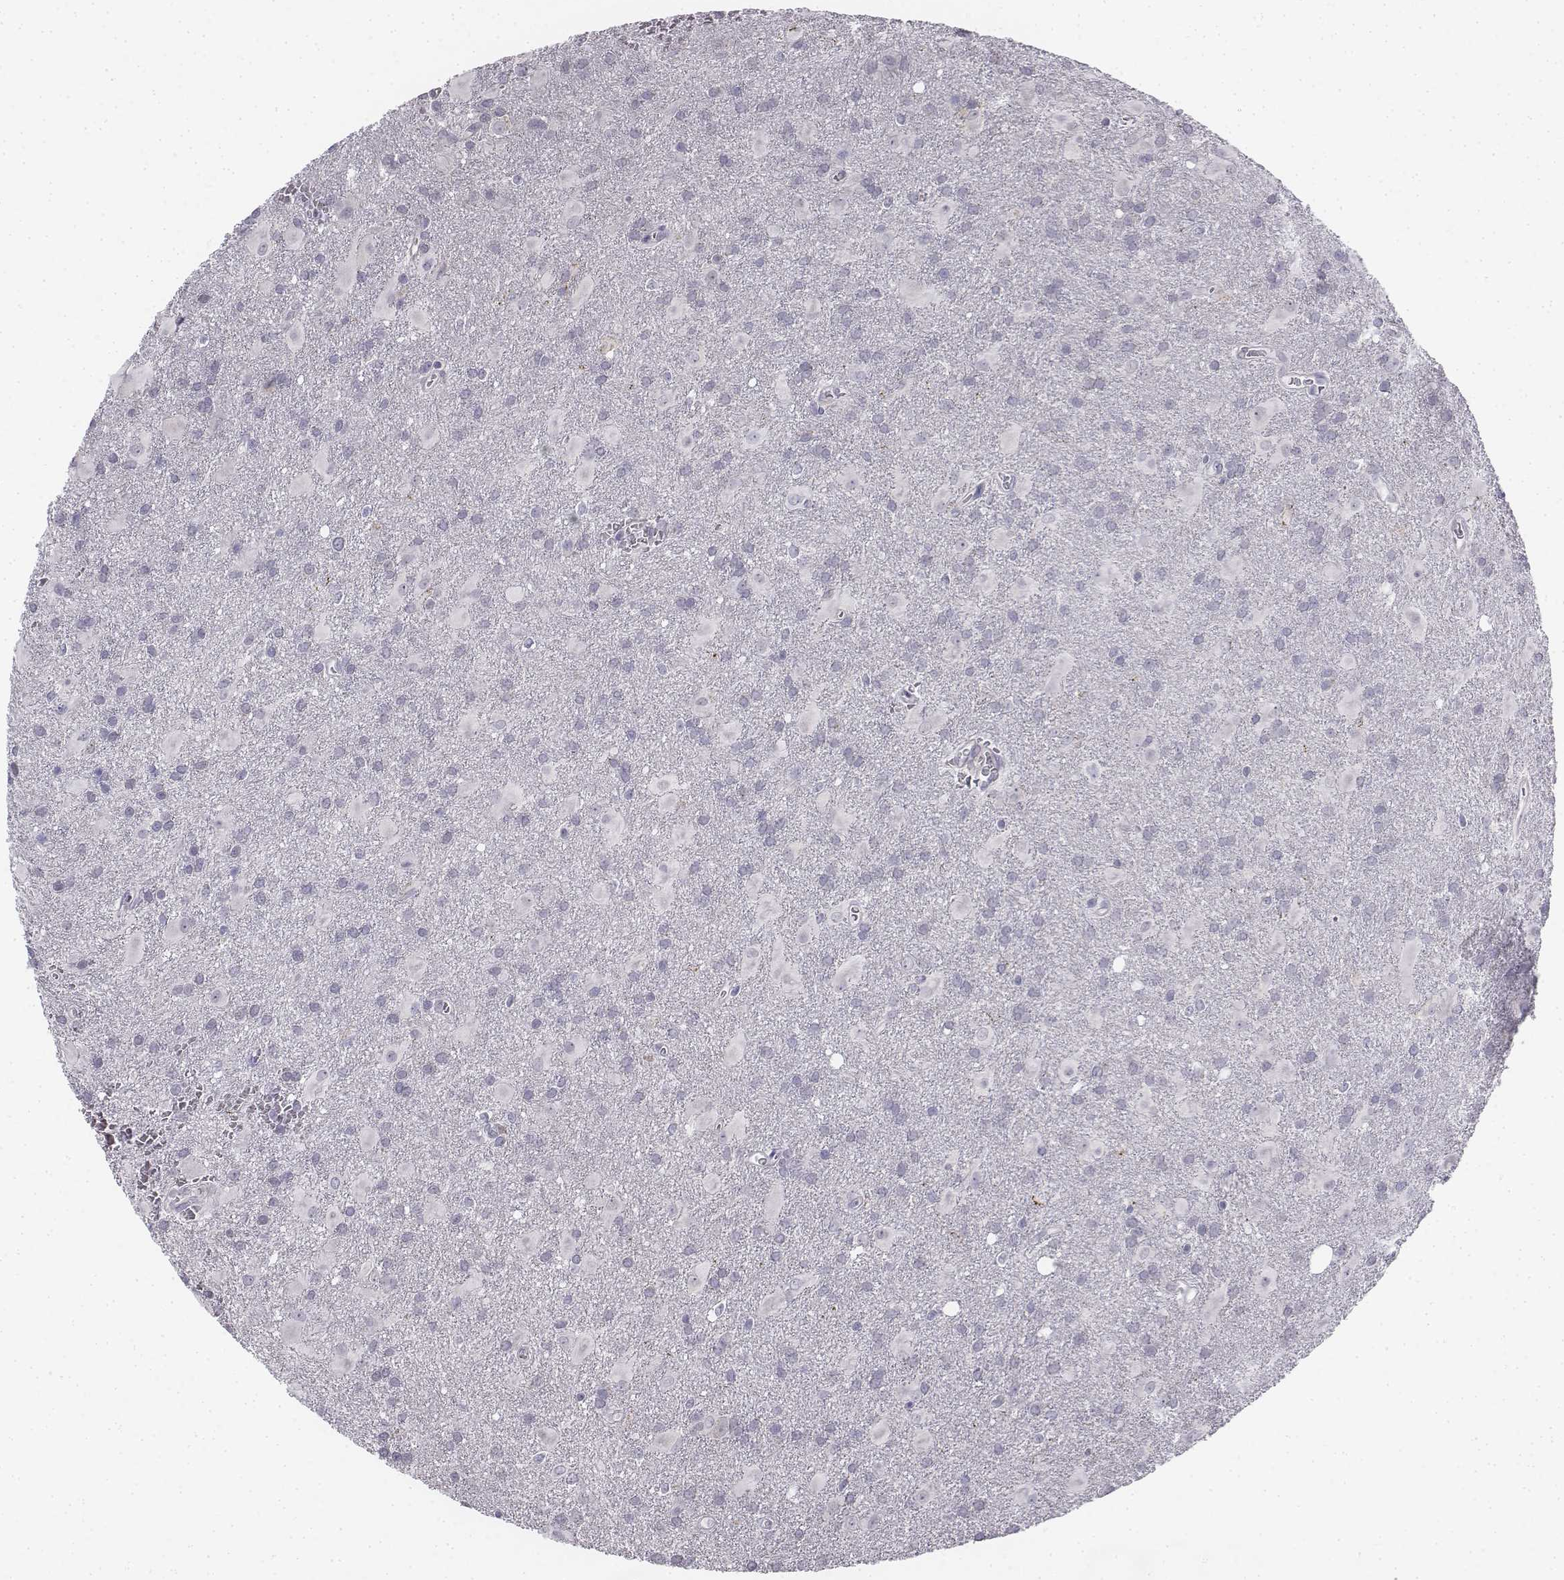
{"staining": {"intensity": "negative", "quantity": "none", "location": "none"}, "tissue": "glioma", "cell_type": "Tumor cells", "image_type": "cancer", "snomed": [{"axis": "morphology", "description": "Glioma, malignant, Low grade"}, {"axis": "topography", "description": "Brain"}], "caption": "A high-resolution micrograph shows IHC staining of glioma, which demonstrates no significant expression in tumor cells. (DAB (3,3'-diaminobenzidine) immunohistochemistry visualized using brightfield microscopy, high magnification).", "gene": "PENK", "patient": {"sex": "male", "age": 58}}